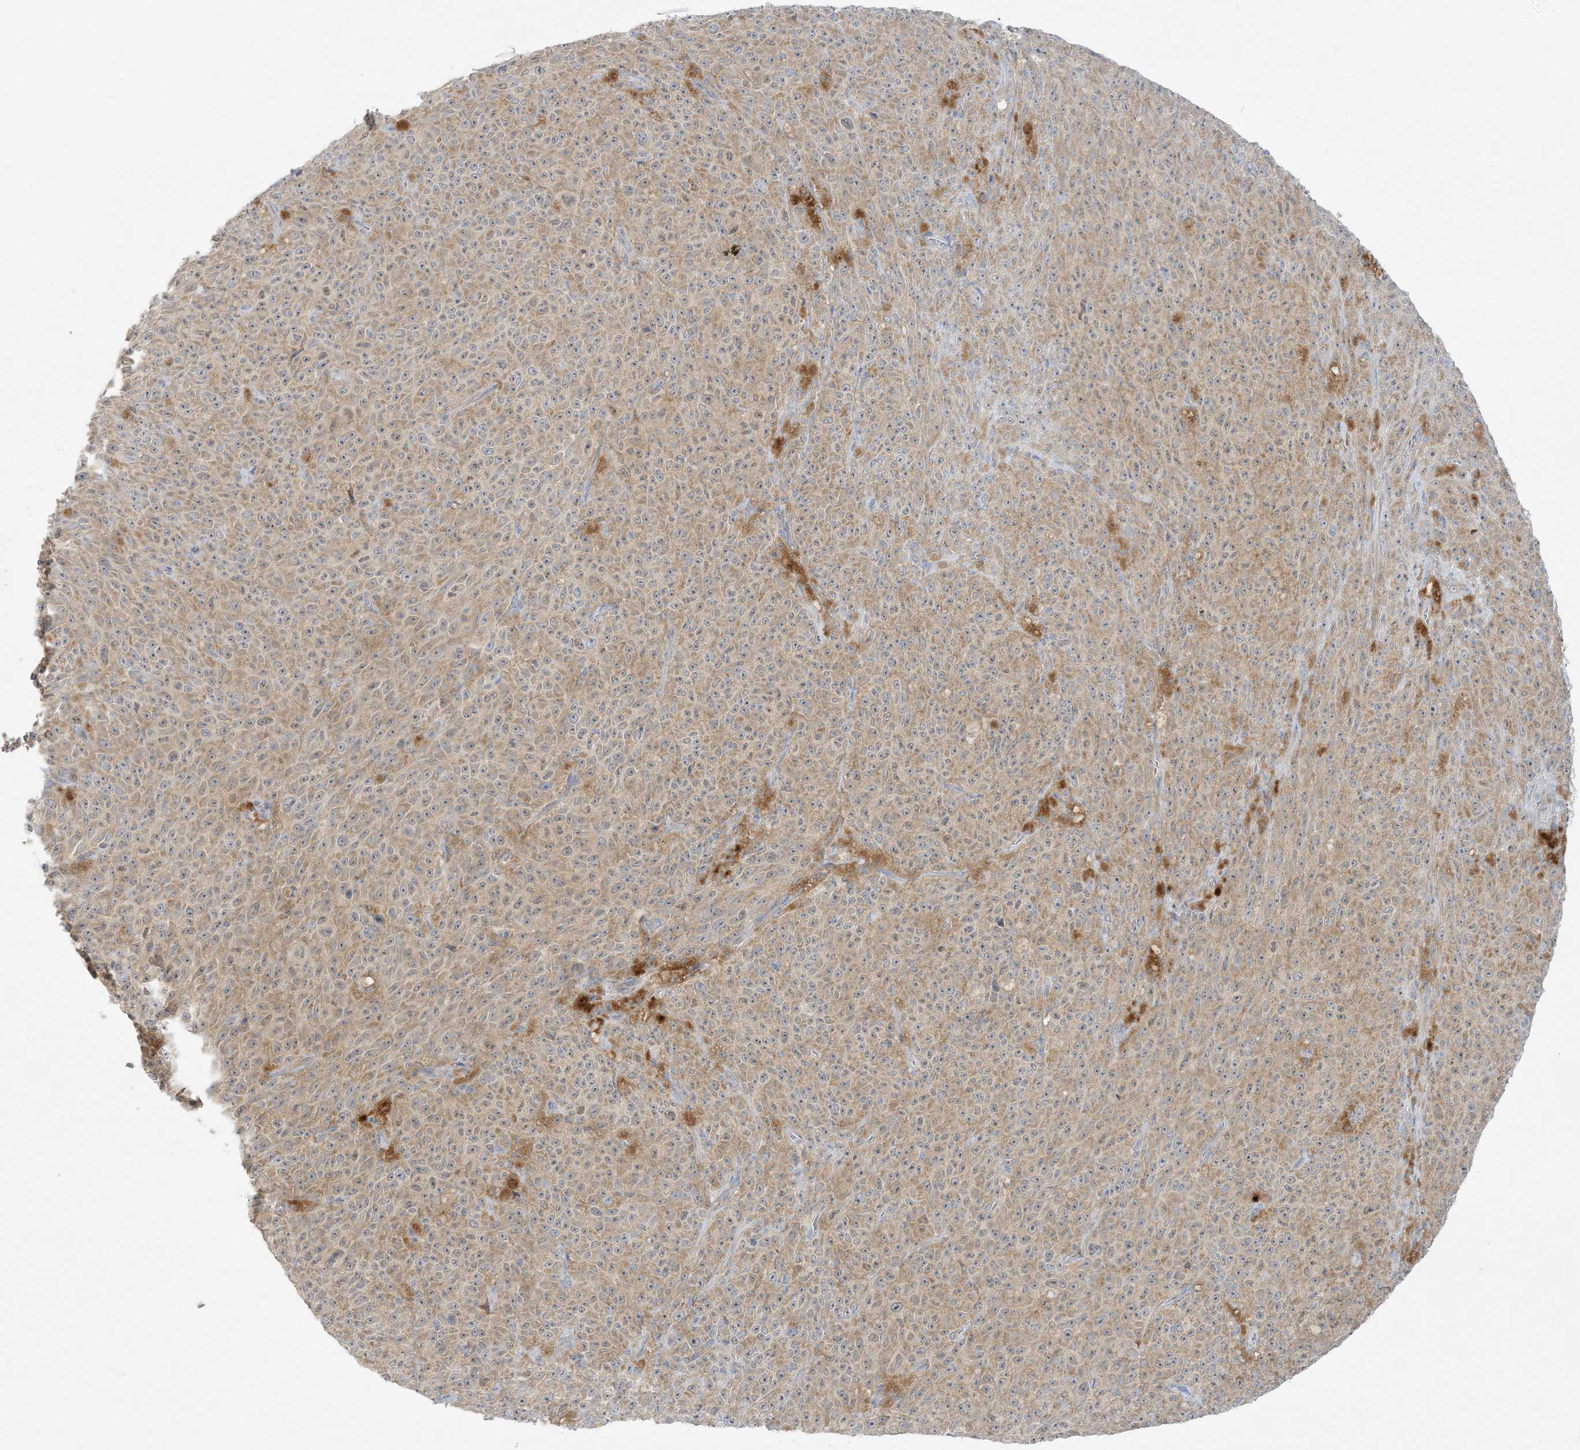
{"staining": {"intensity": "weak", "quantity": ">75%", "location": "cytoplasmic/membranous"}, "tissue": "melanoma", "cell_type": "Tumor cells", "image_type": "cancer", "snomed": [{"axis": "morphology", "description": "Malignant melanoma, NOS"}, {"axis": "topography", "description": "Skin"}], "caption": "Tumor cells display low levels of weak cytoplasmic/membranous expression in about >75% of cells in melanoma.", "gene": "RPP40", "patient": {"sex": "female", "age": 82}}